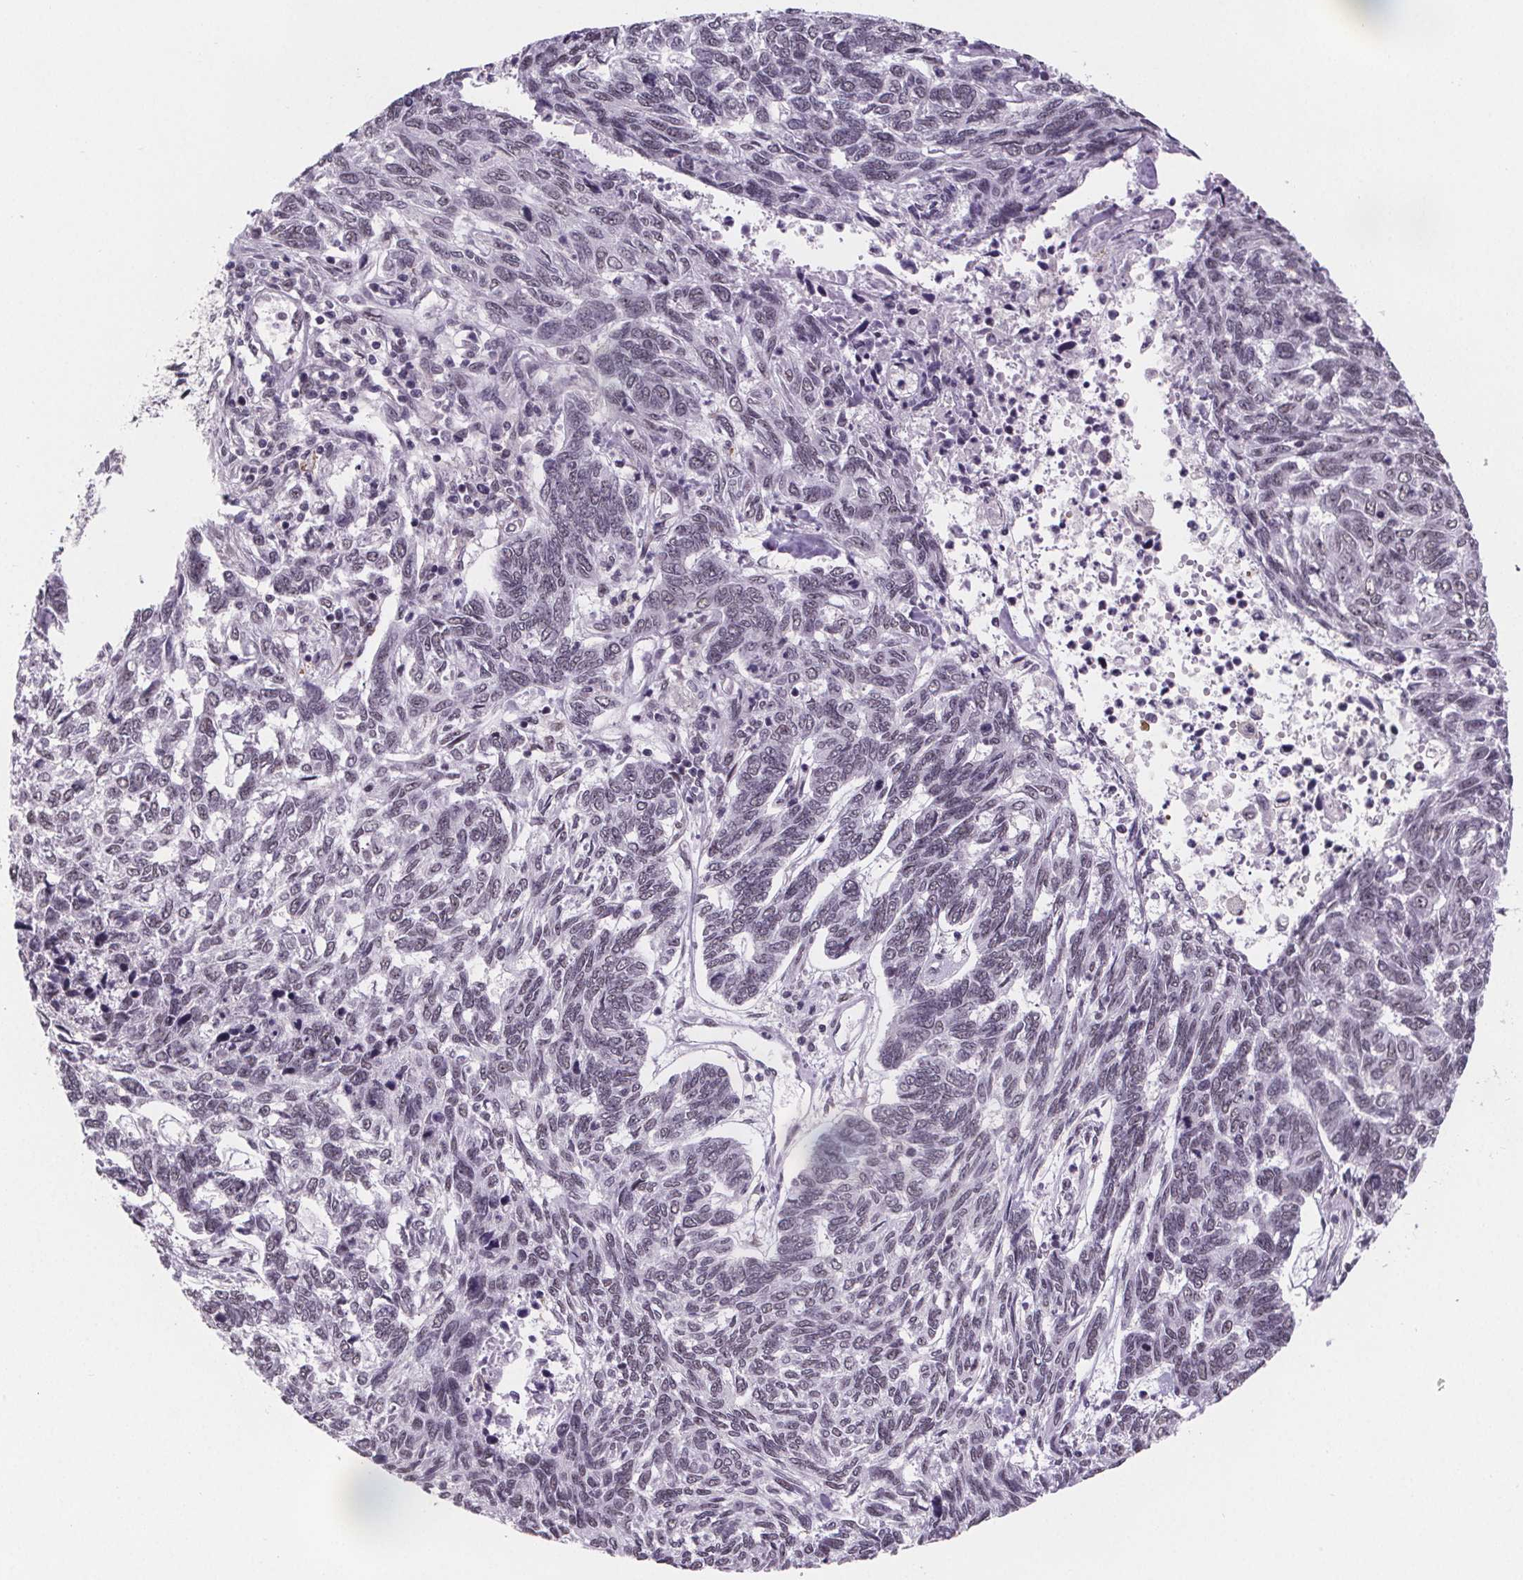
{"staining": {"intensity": "negative", "quantity": "none", "location": "none"}, "tissue": "skin cancer", "cell_type": "Tumor cells", "image_type": "cancer", "snomed": [{"axis": "morphology", "description": "Basal cell carcinoma"}, {"axis": "topography", "description": "Skin"}], "caption": "Micrograph shows no significant protein positivity in tumor cells of skin basal cell carcinoma.", "gene": "ZNF572", "patient": {"sex": "female", "age": 65}}